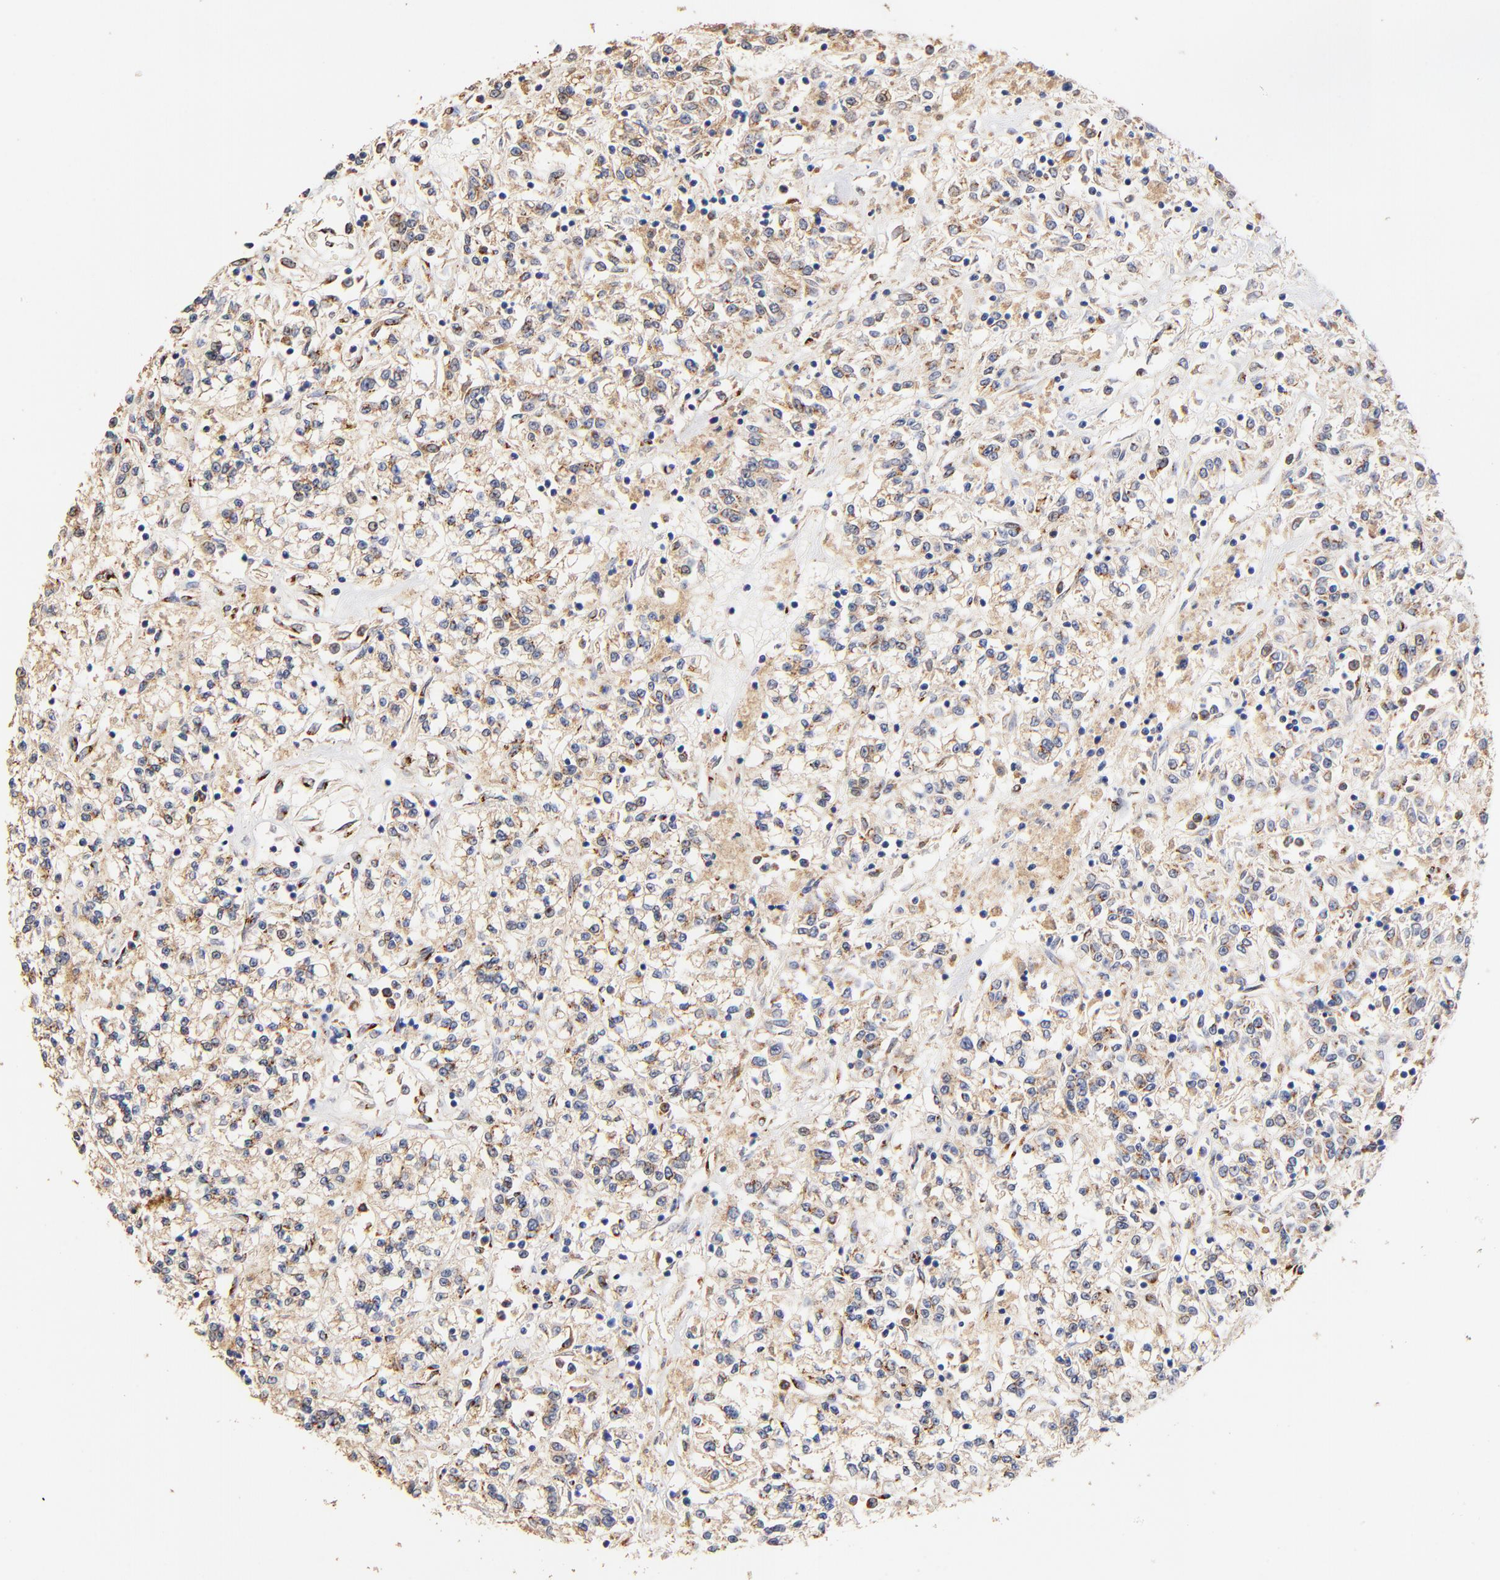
{"staining": {"intensity": "weak", "quantity": "25%-75%", "location": "cytoplasmic/membranous"}, "tissue": "renal cancer", "cell_type": "Tumor cells", "image_type": "cancer", "snomed": [{"axis": "morphology", "description": "Adenocarcinoma, NOS"}, {"axis": "topography", "description": "Kidney"}], "caption": "IHC micrograph of renal adenocarcinoma stained for a protein (brown), which reveals low levels of weak cytoplasmic/membranous positivity in about 25%-75% of tumor cells.", "gene": "FMNL3", "patient": {"sex": "female", "age": 76}}